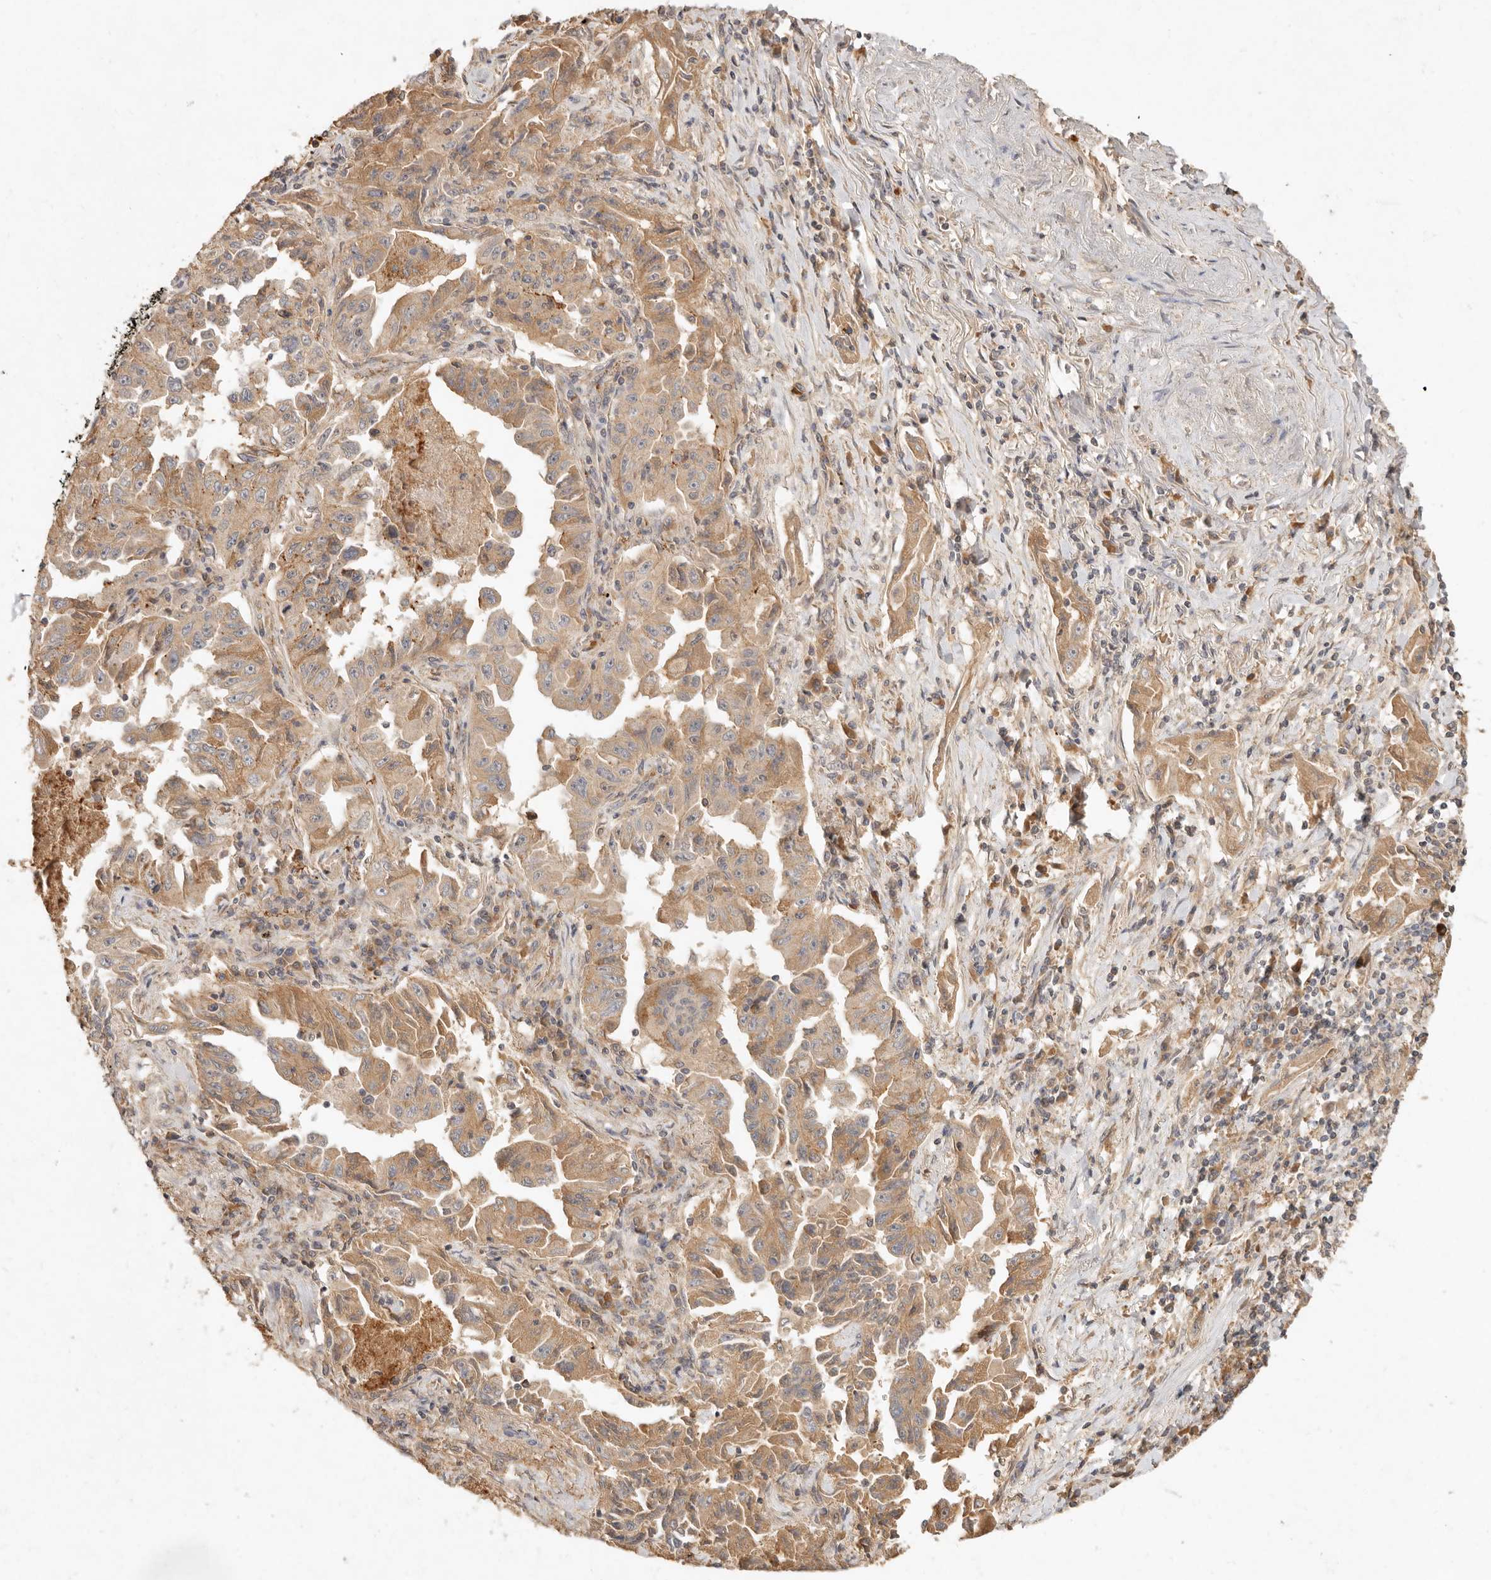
{"staining": {"intensity": "moderate", "quantity": ">75%", "location": "cytoplasmic/membranous"}, "tissue": "lung cancer", "cell_type": "Tumor cells", "image_type": "cancer", "snomed": [{"axis": "morphology", "description": "Adenocarcinoma, NOS"}, {"axis": "topography", "description": "Lung"}], "caption": "Tumor cells demonstrate moderate cytoplasmic/membranous expression in approximately >75% of cells in lung cancer (adenocarcinoma). The protein of interest is shown in brown color, while the nuclei are stained blue.", "gene": "FREM2", "patient": {"sex": "female", "age": 51}}